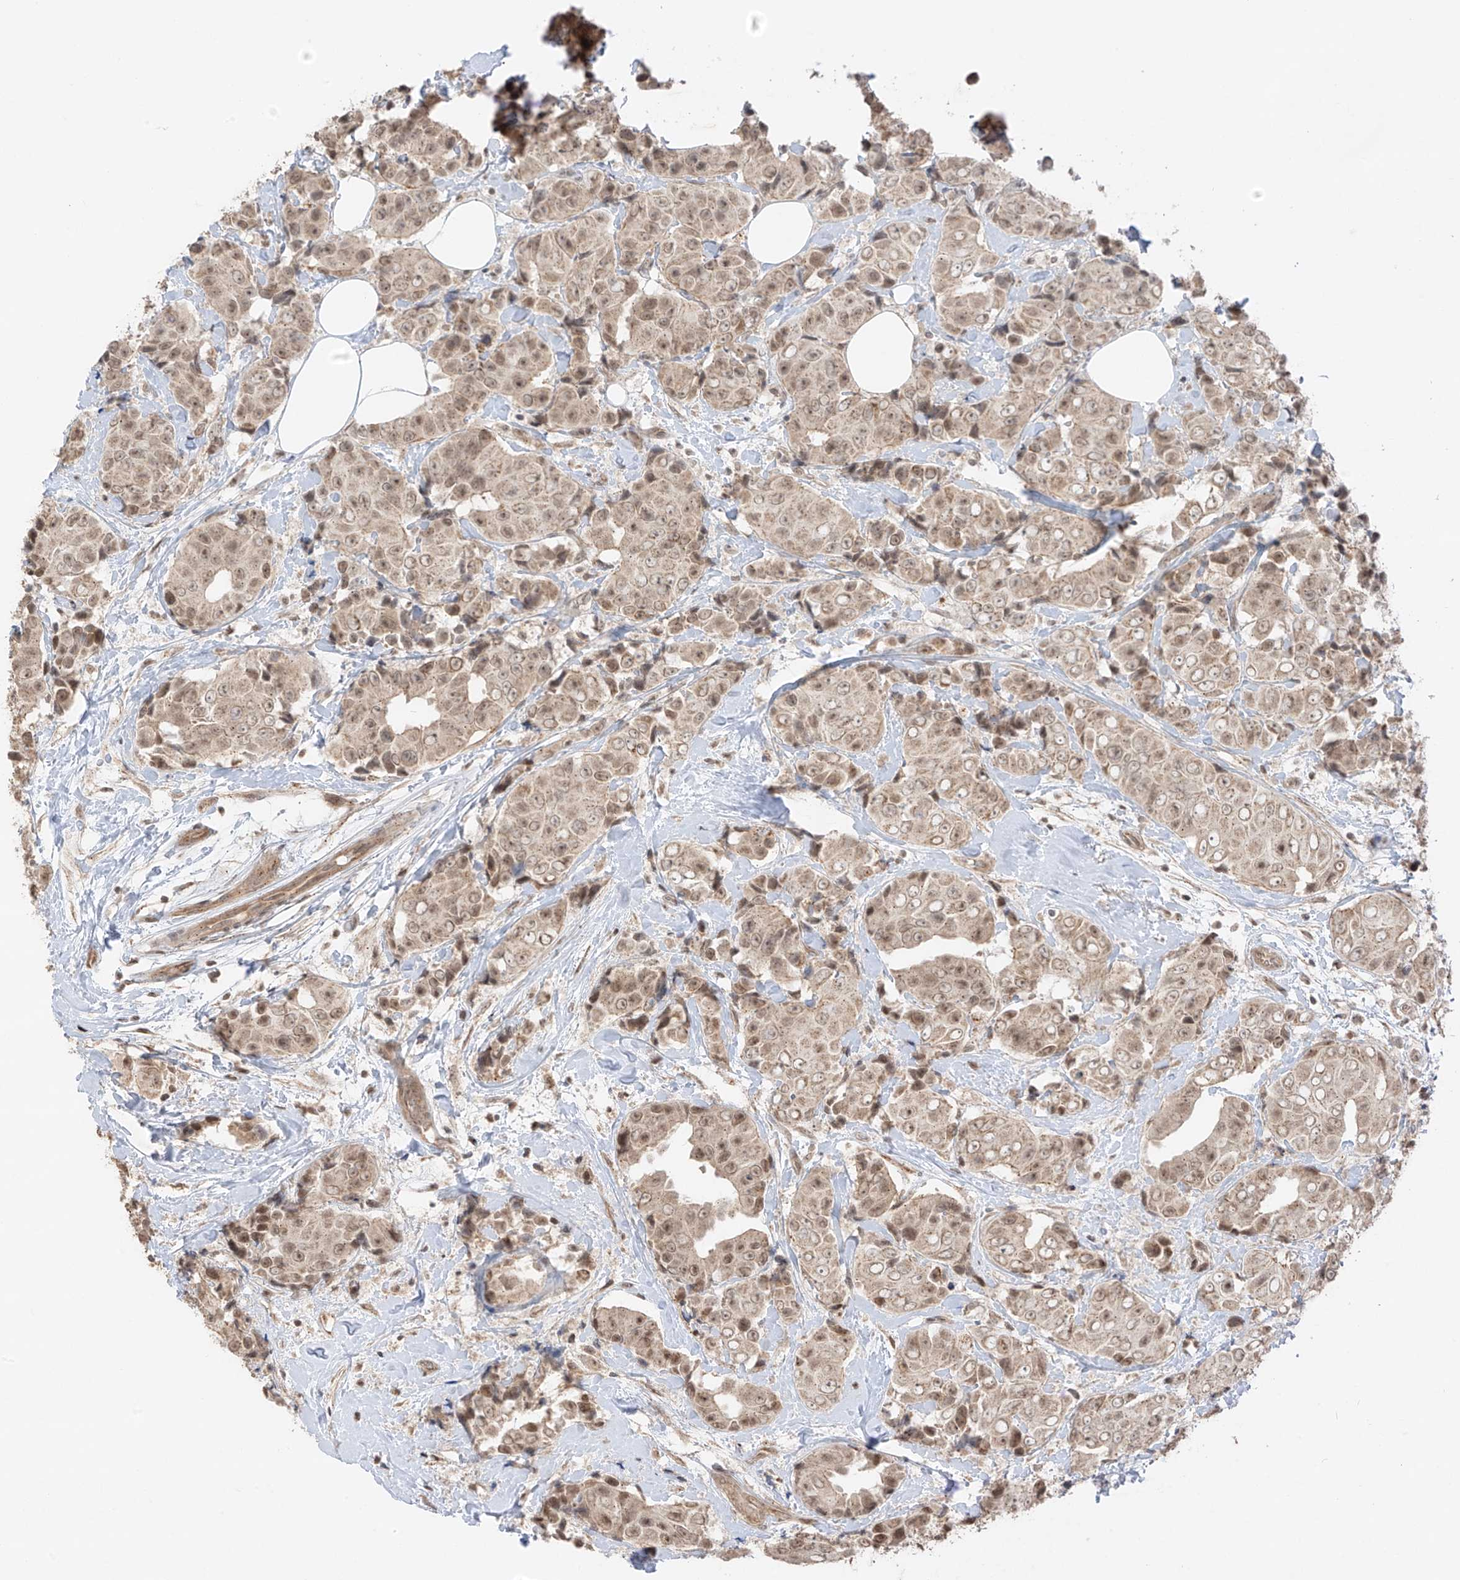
{"staining": {"intensity": "weak", "quantity": ">75%", "location": "cytoplasmic/membranous,nuclear"}, "tissue": "breast cancer", "cell_type": "Tumor cells", "image_type": "cancer", "snomed": [{"axis": "morphology", "description": "Normal tissue, NOS"}, {"axis": "morphology", "description": "Duct carcinoma"}, {"axis": "topography", "description": "Breast"}], "caption": "DAB immunohistochemical staining of breast cancer exhibits weak cytoplasmic/membranous and nuclear protein positivity in about >75% of tumor cells.", "gene": "N4BP3", "patient": {"sex": "female", "age": 39}}